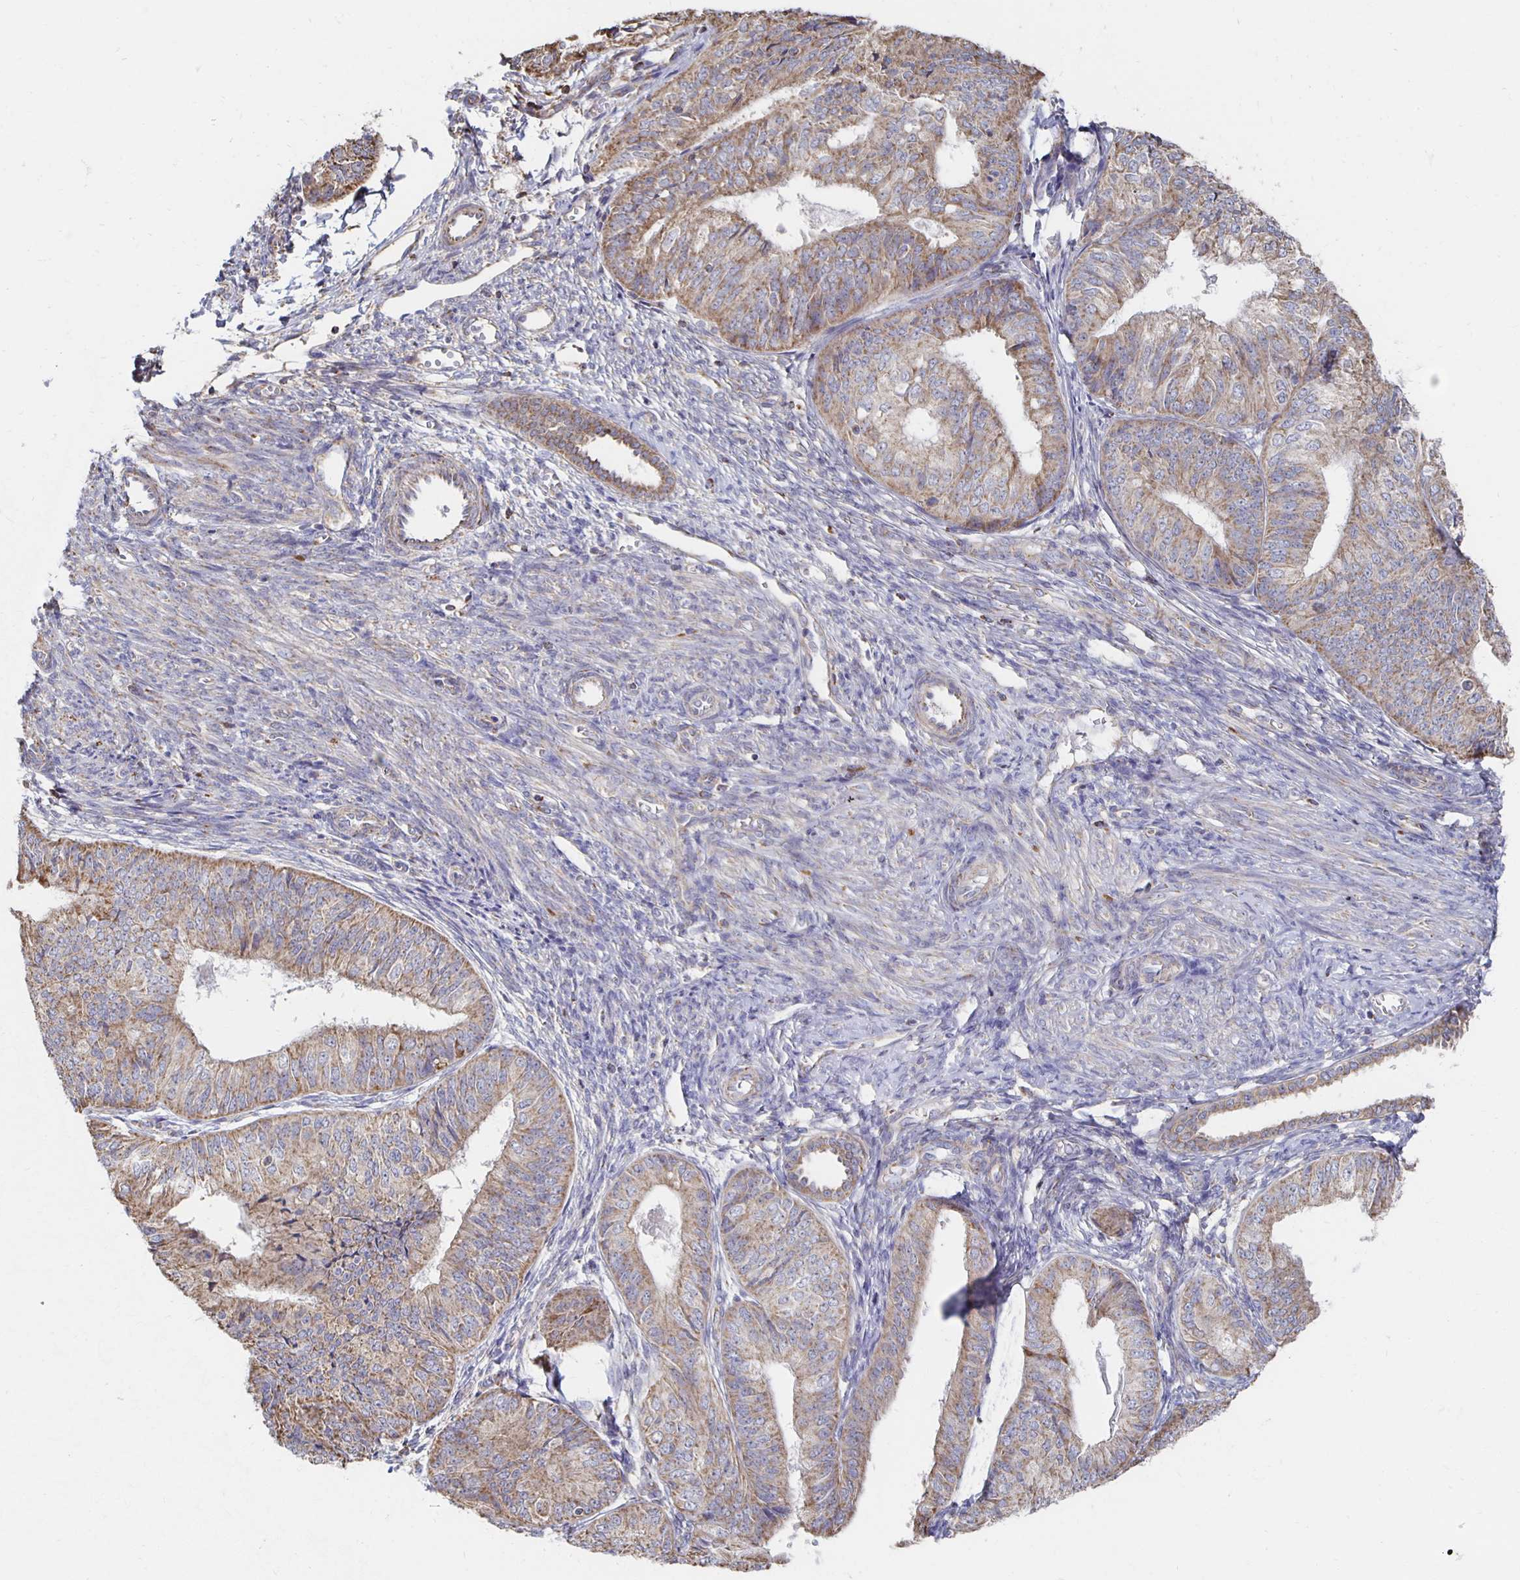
{"staining": {"intensity": "weak", "quantity": "25%-75%", "location": "cytoplasmic/membranous"}, "tissue": "endometrial cancer", "cell_type": "Tumor cells", "image_type": "cancer", "snomed": [{"axis": "morphology", "description": "Adenocarcinoma, NOS"}, {"axis": "topography", "description": "Endometrium"}], "caption": "Adenocarcinoma (endometrial) tissue shows weak cytoplasmic/membranous expression in about 25%-75% of tumor cells, visualized by immunohistochemistry. (DAB IHC with brightfield microscopy, high magnification).", "gene": "NKX2-8", "patient": {"sex": "female", "age": 58}}